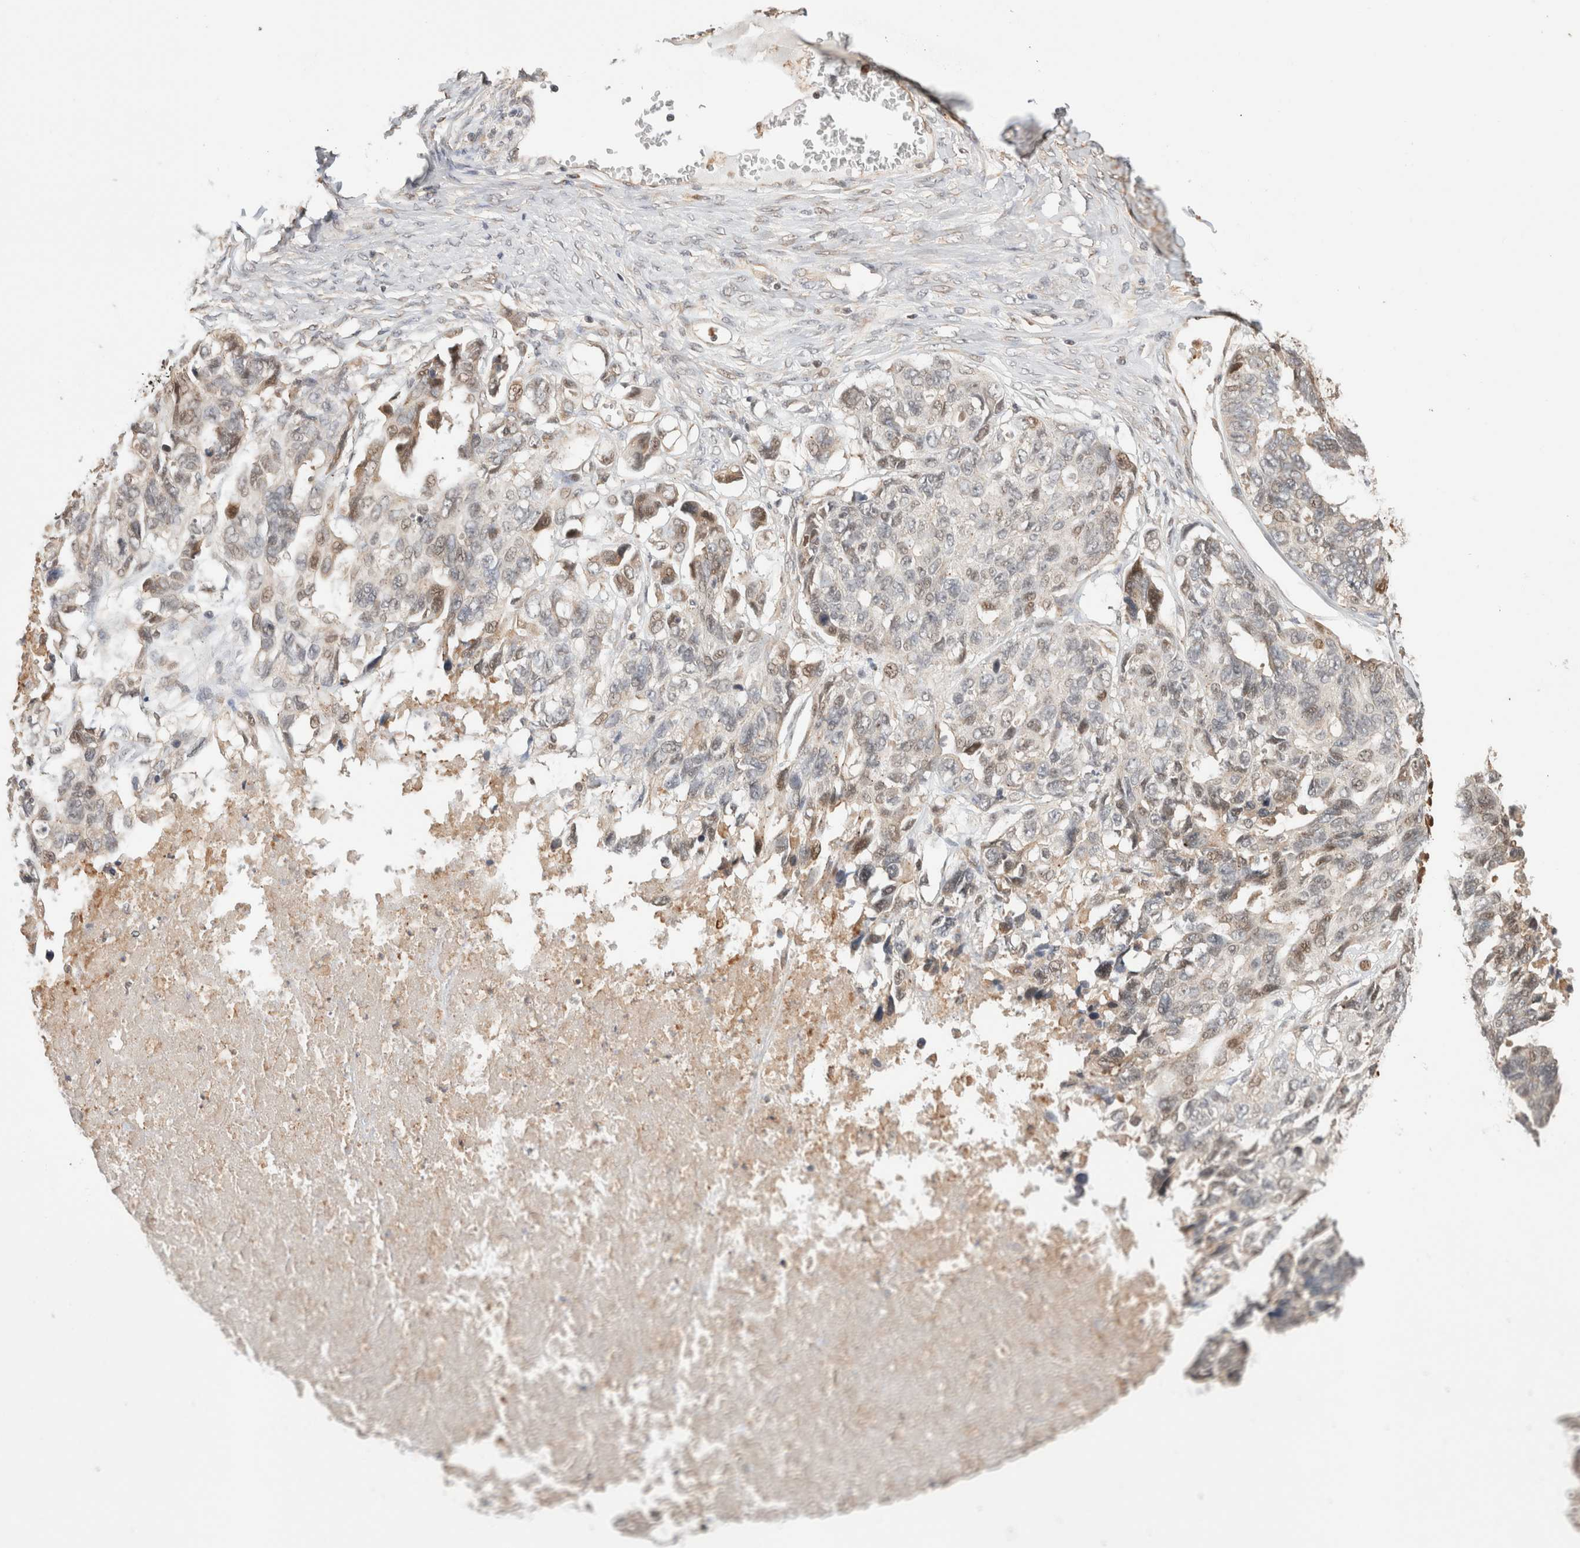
{"staining": {"intensity": "weak", "quantity": "<25%", "location": "nuclear"}, "tissue": "ovarian cancer", "cell_type": "Tumor cells", "image_type": "cancer", "snomed": [{"axis": "morphology", "description": "Cystadenocarcinoma, serous, NOS"}, {"axis": "topography", "description": "Ovary"}], "caption": "IHC image of ovarian serous cystadenocarcinoma stained for a protein (brown), which demonstrates no positivity in tumor cells.", "gene": "OTUD6B", "patient": {"sex": "female", "age": 79}}